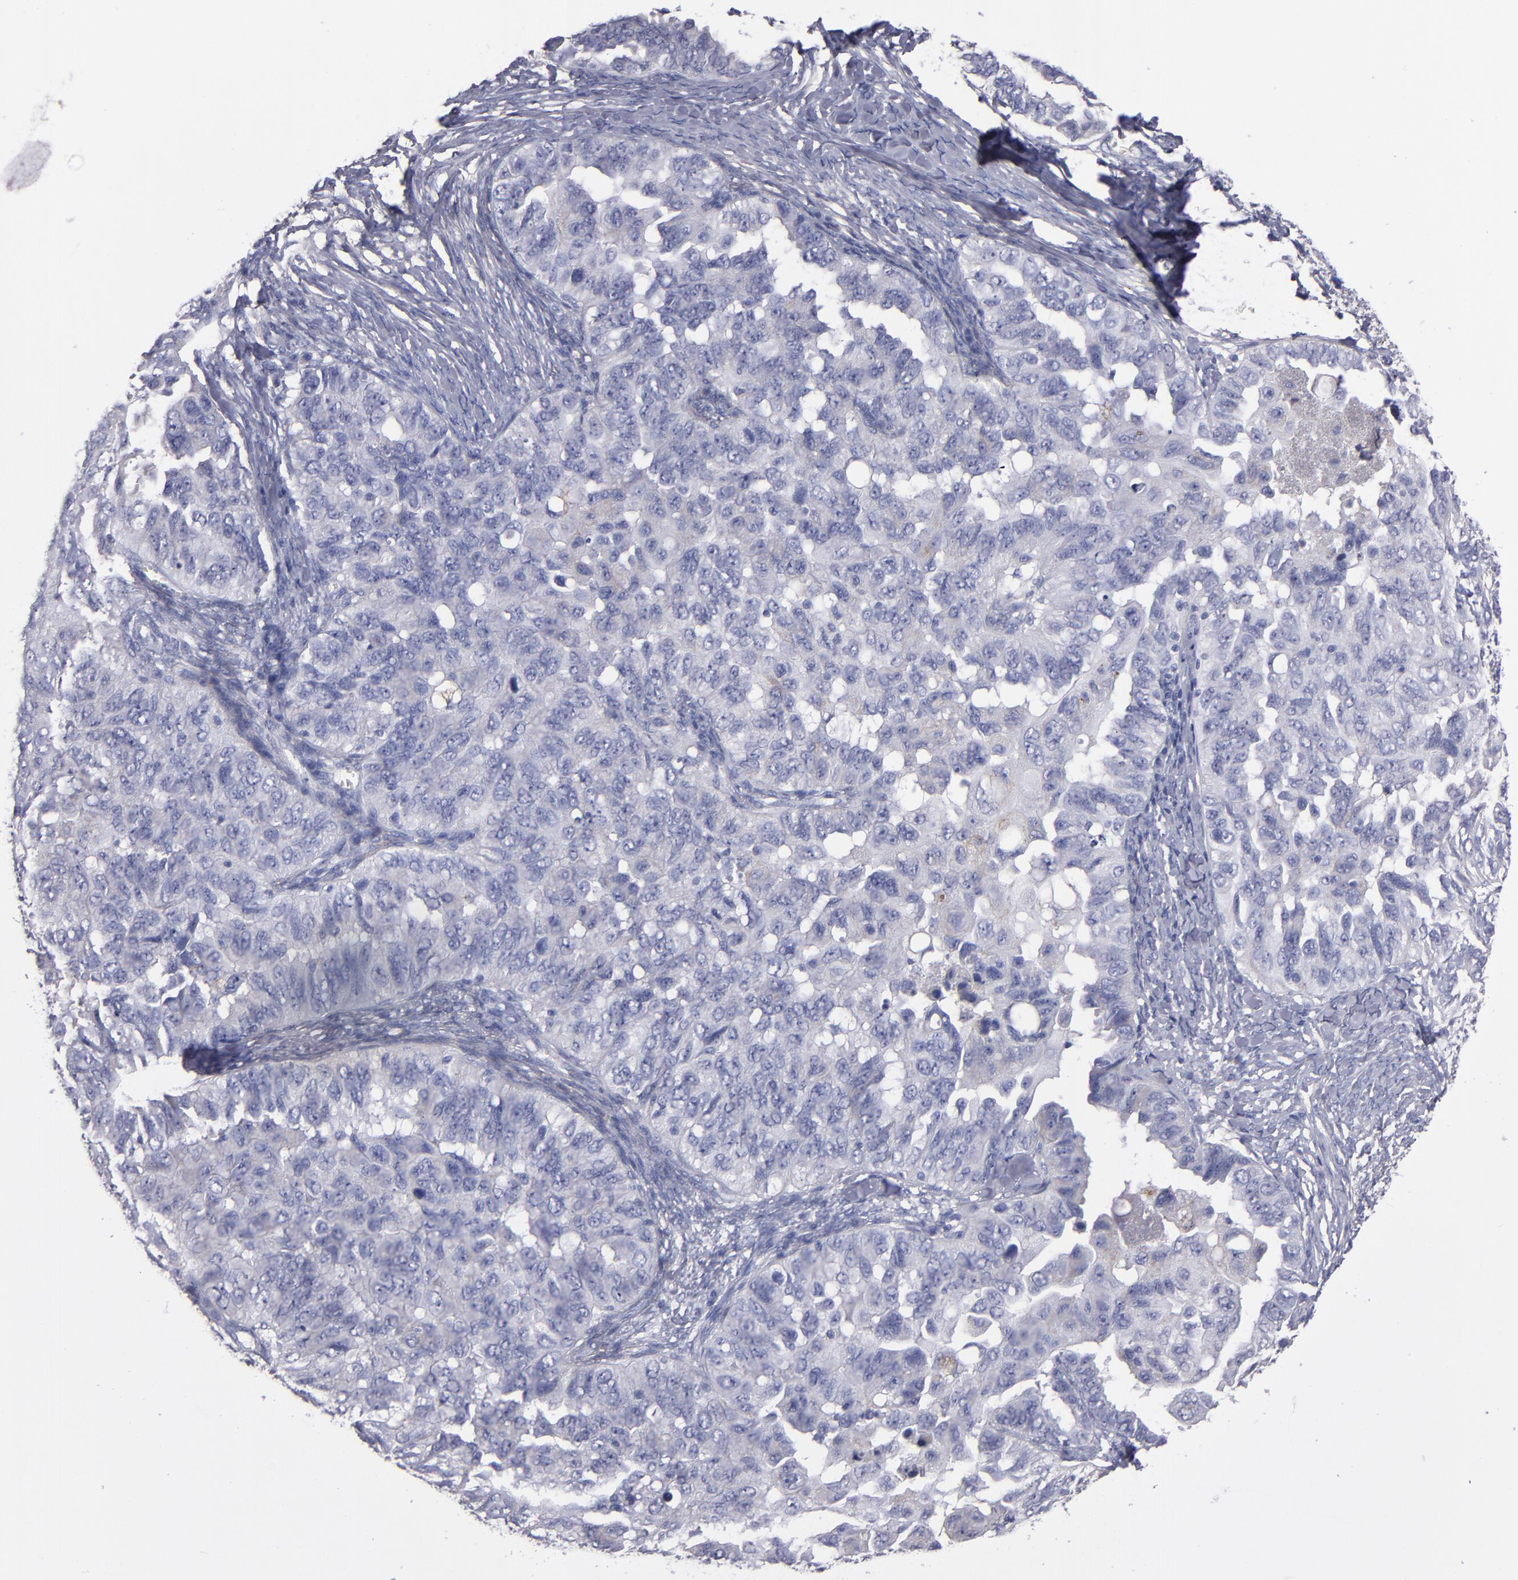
{"staining": {"intensity": "weak", "quantity": "<25%", "location": "cytoplasmic/membranous"}, "tissue": "ovarian cancer", "cell_type": "Tumor cells", "image_type": "cancer", "snomed": [{"axis": "morphology", "description": "Cystadenocarcinoma, serous, NOS"}, {"axis": "topography", "description": "Ovary"}], "caption": "DAB (3,3'-diaminobenzidine) immunohistochemical staining of ovarian cancer (serous cystadenocarcinoma) shows no significant positivity in tumor cells.", "gene": "CDH3", "patient": {"sex": "female", "age": 82}}